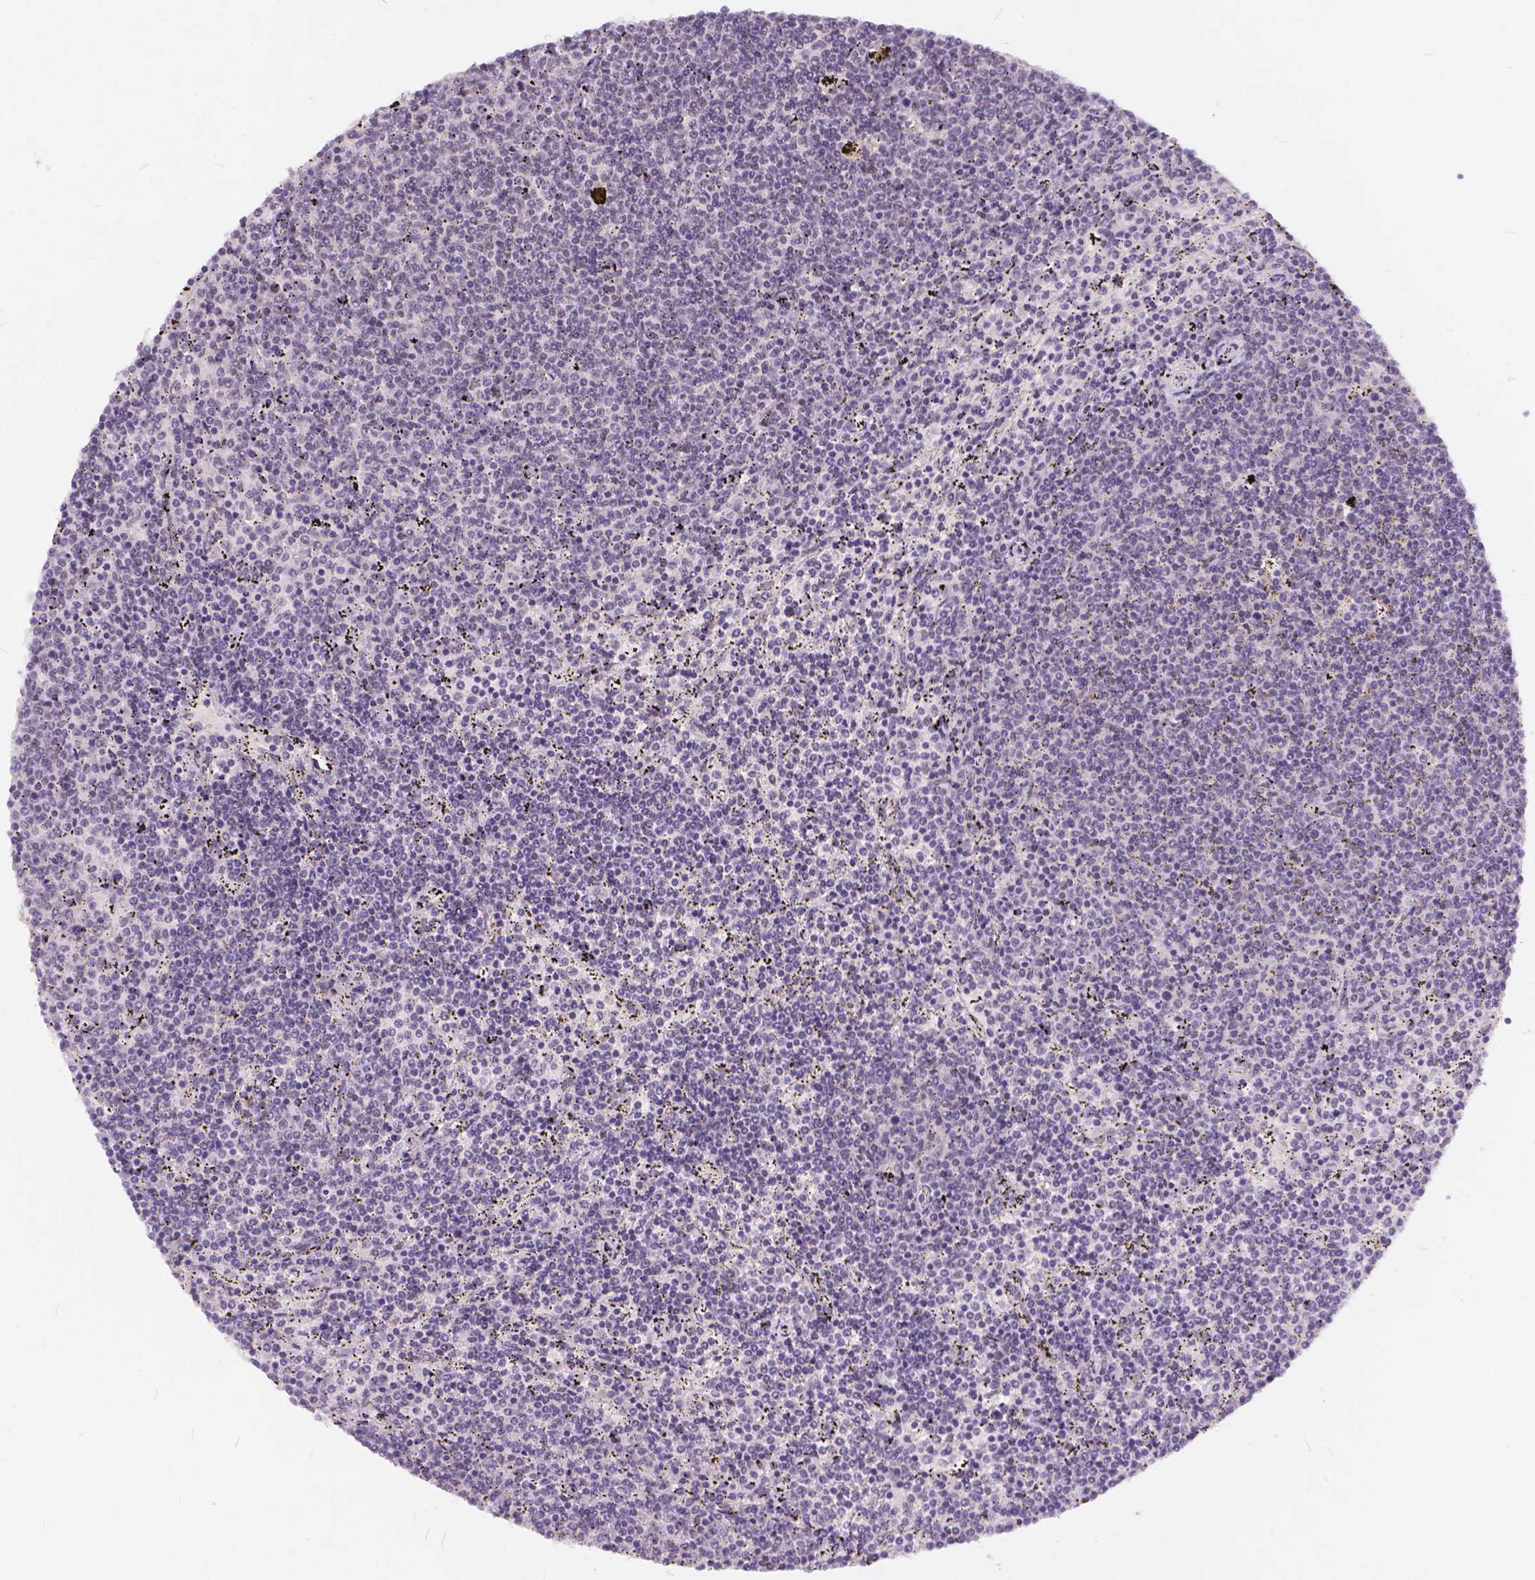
{"staining": {"intensity": "negative", "quantity": "none", "location": "none"}, "tissue": "lymphoma", "cell_type": "Tumor cells", "image_type": "cancer", "snomed": [{"axis": "morphology", "description": "Malignant lymphoma, non-Hodgkin's type, Low grade"}, {"axis": "topography", "description": "Spleen"}], "caption": "An immunohistochemistry micrograph of malignant lymphoma, non-Hodgkin's type (low-grade) is shown. There is no staining in tumor cells of malignant lymphoma, non-Hodgkin's type (low-grade). (IHC, brightfield microscopy, high magnification).", "gene": "FAM53A", "patient": {"sex": "female", "age": 50}}